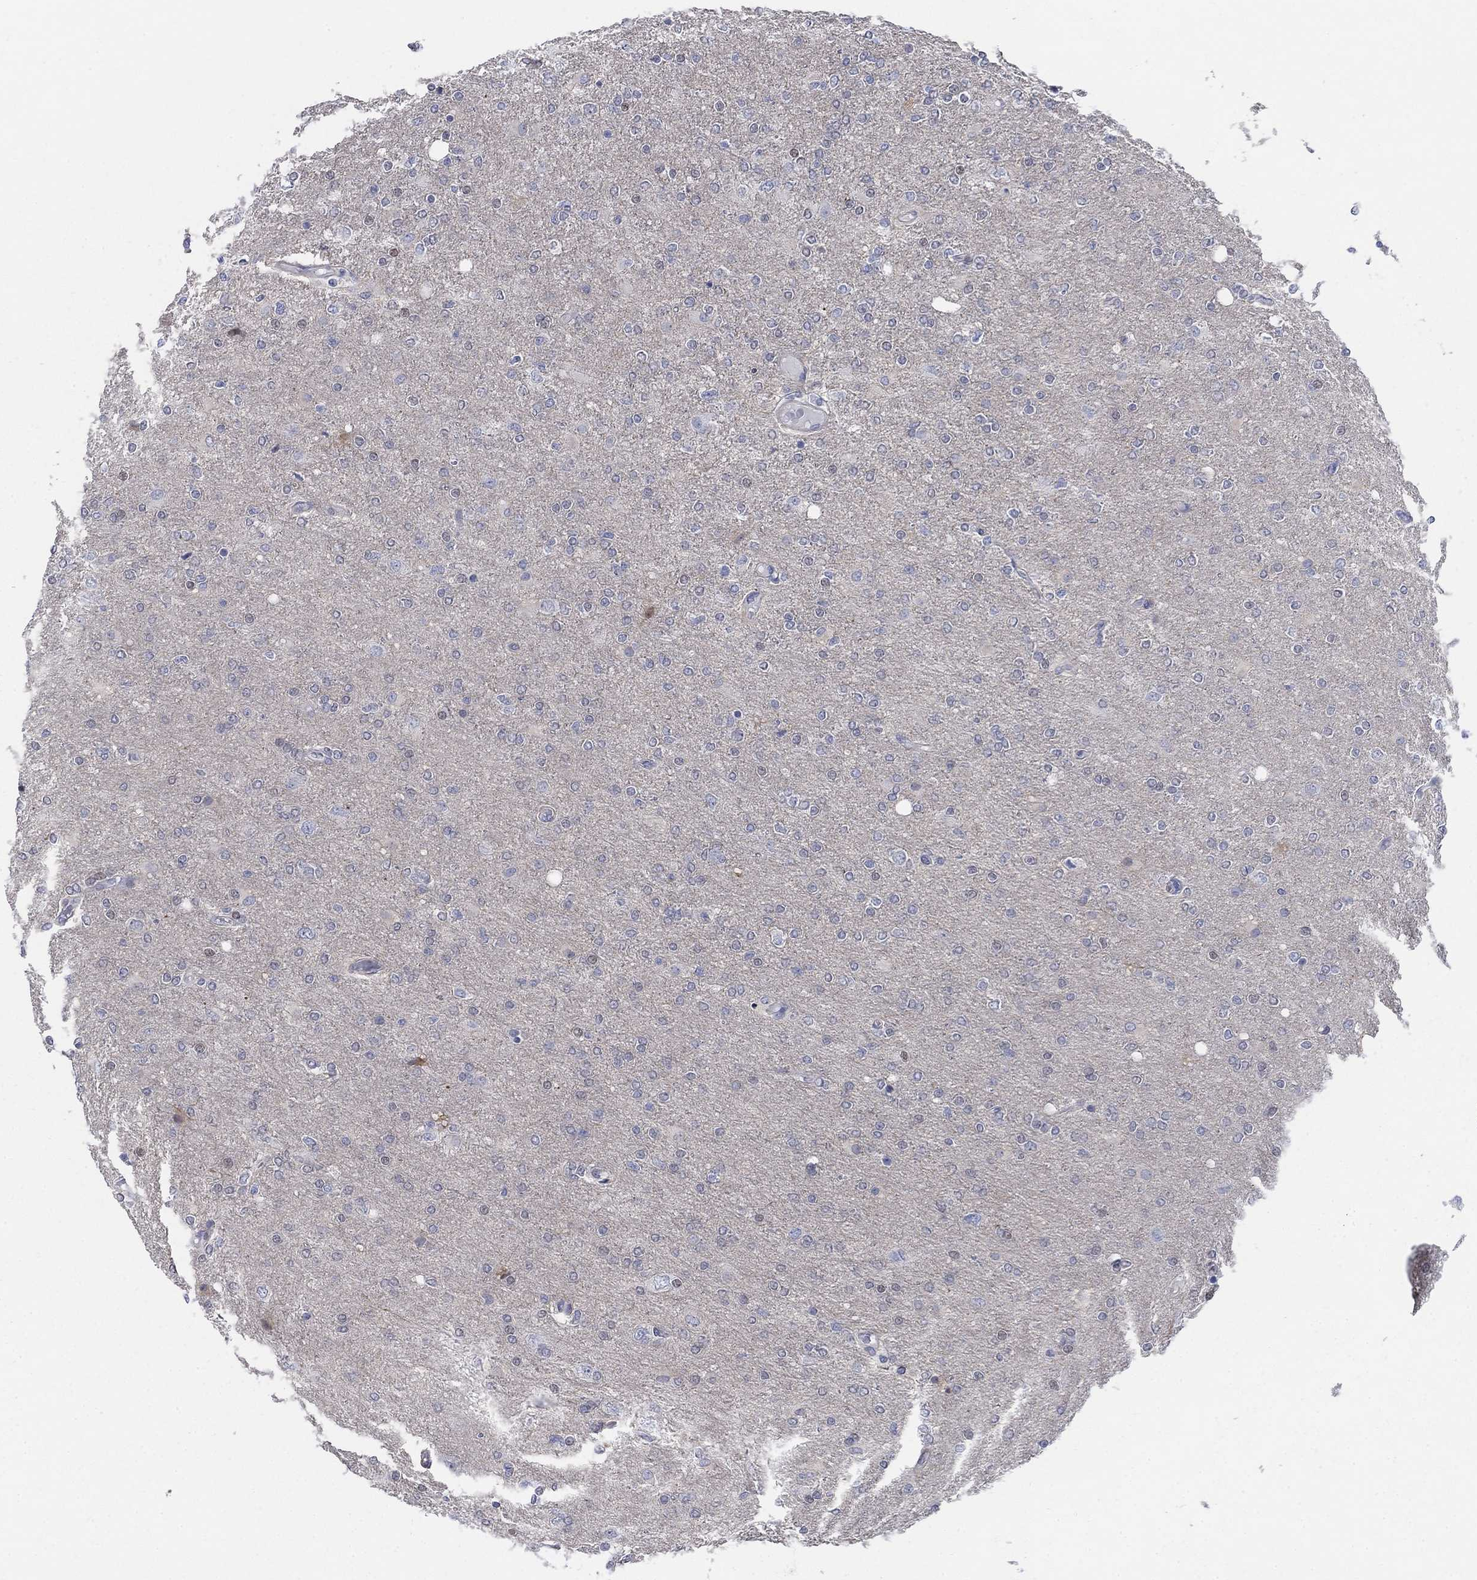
{"staining": {"intensity": "negative", "quantity": "none", "location": "none"}, "tissue": "glioma", "cell_type": "Tumor cells", "image_type": "cancer", "snomed": [{"axis": "morphology", "description": "Glioma, malignant, High grade"}, {"axis": "topography", "description": "Cerebral cortex"}], "caption": "IHC of high-grade glioma (malignant) reveals no expression in tumor cells.", "gene": "MYO3A", "patient": {"sex": "male", "age": 70}}